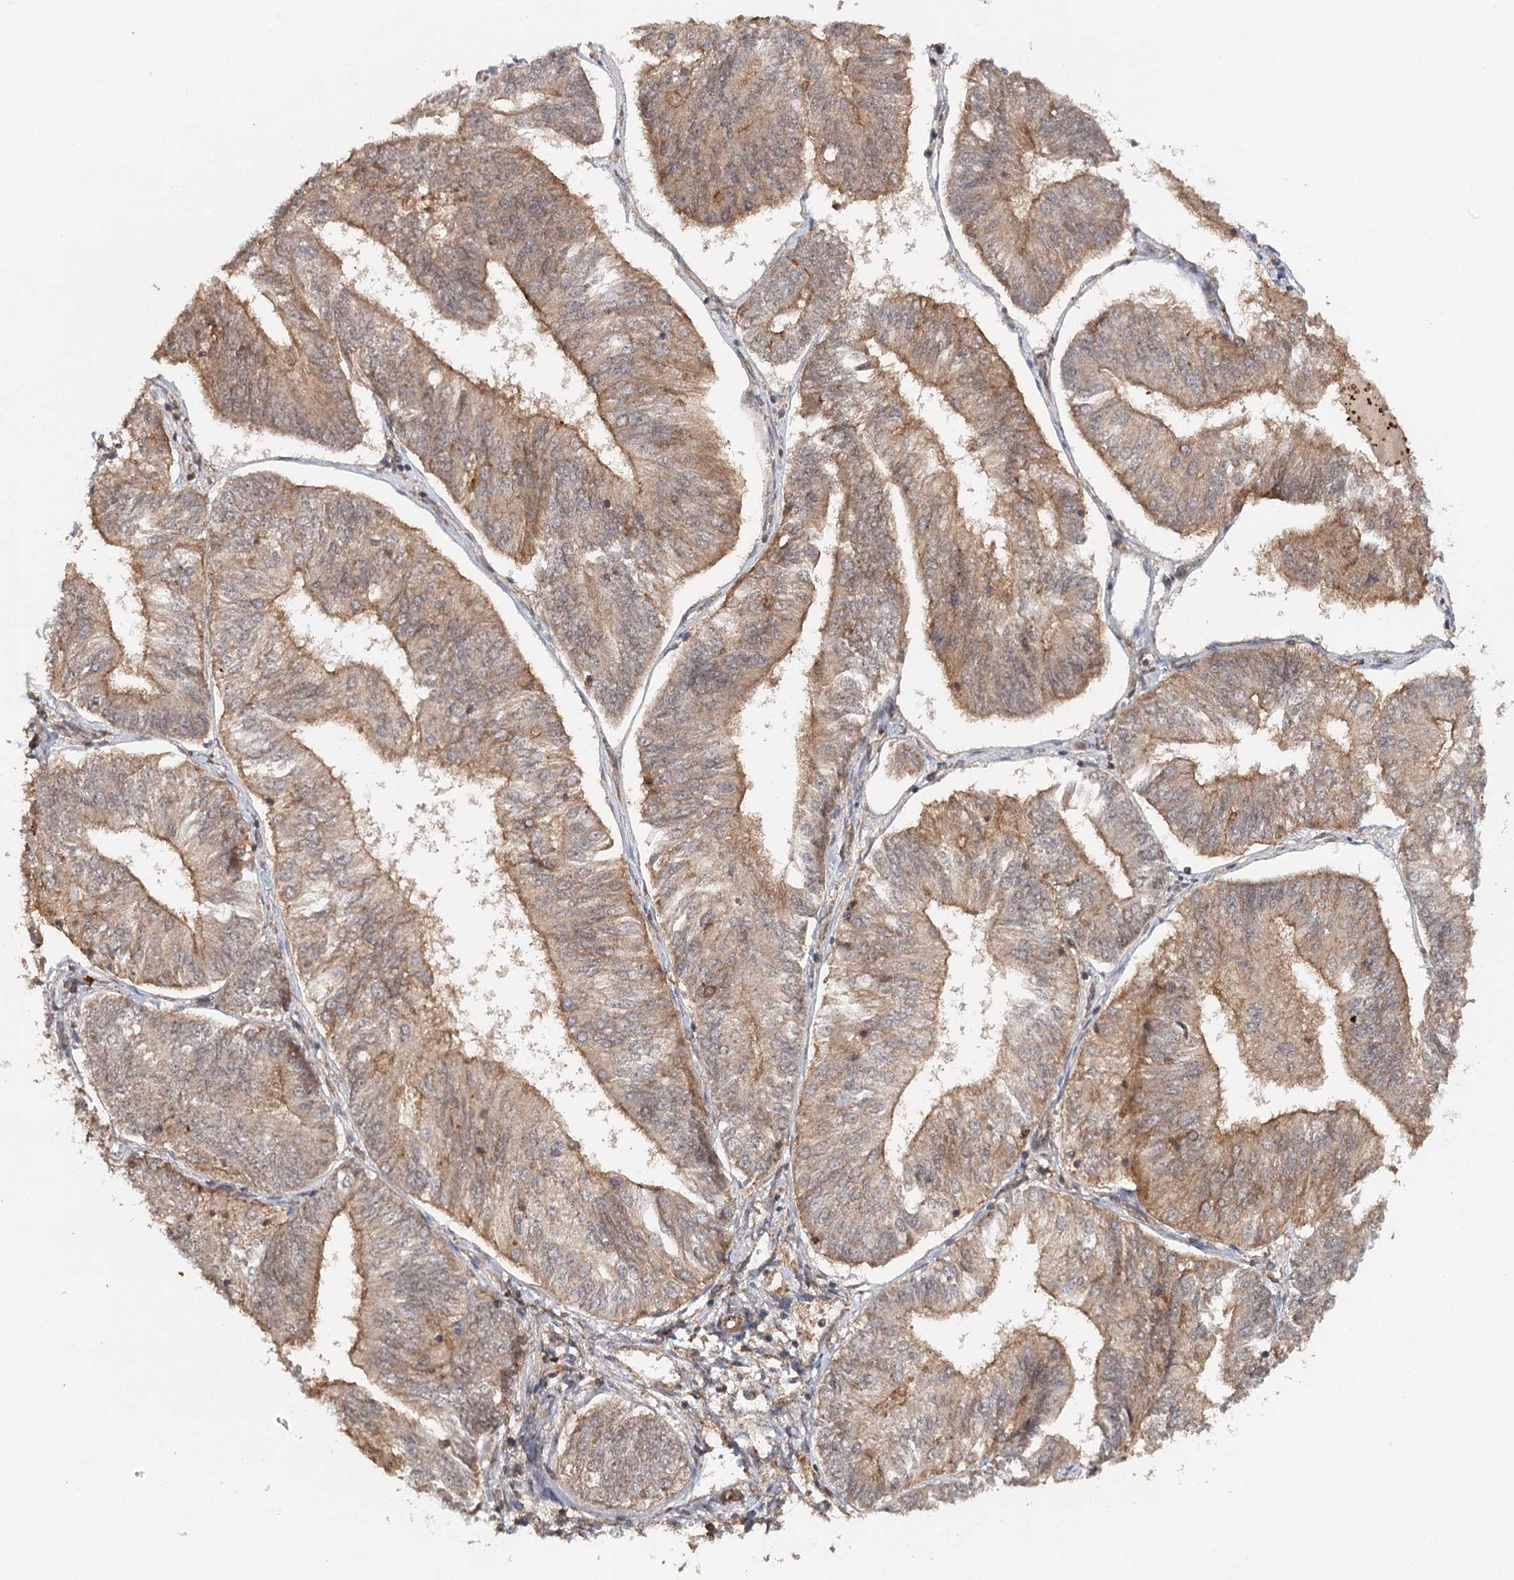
{"staining": {"intensity": "moderate", "quantity": "25%-75%", "location": "cytoplasmic/membranous"}, "tissue": "endometrial cancer", "cell_type": "Tumor cells", "image_type": "cancer", "snomed": [{"axis": "morphology", "description": "Adenocarcinoma, NOS"}, {"axis": "topography", "description": "Endometrium"}], "caption": "This image demonstrates IHC staining of human adenocarcinoma (endometrial), with medium moderate cytoplasmic/membranous staining in approximately 25%-75% of tumor cells.", "gene": "BCR", "patient": {"sex": "female", "age": 58}}